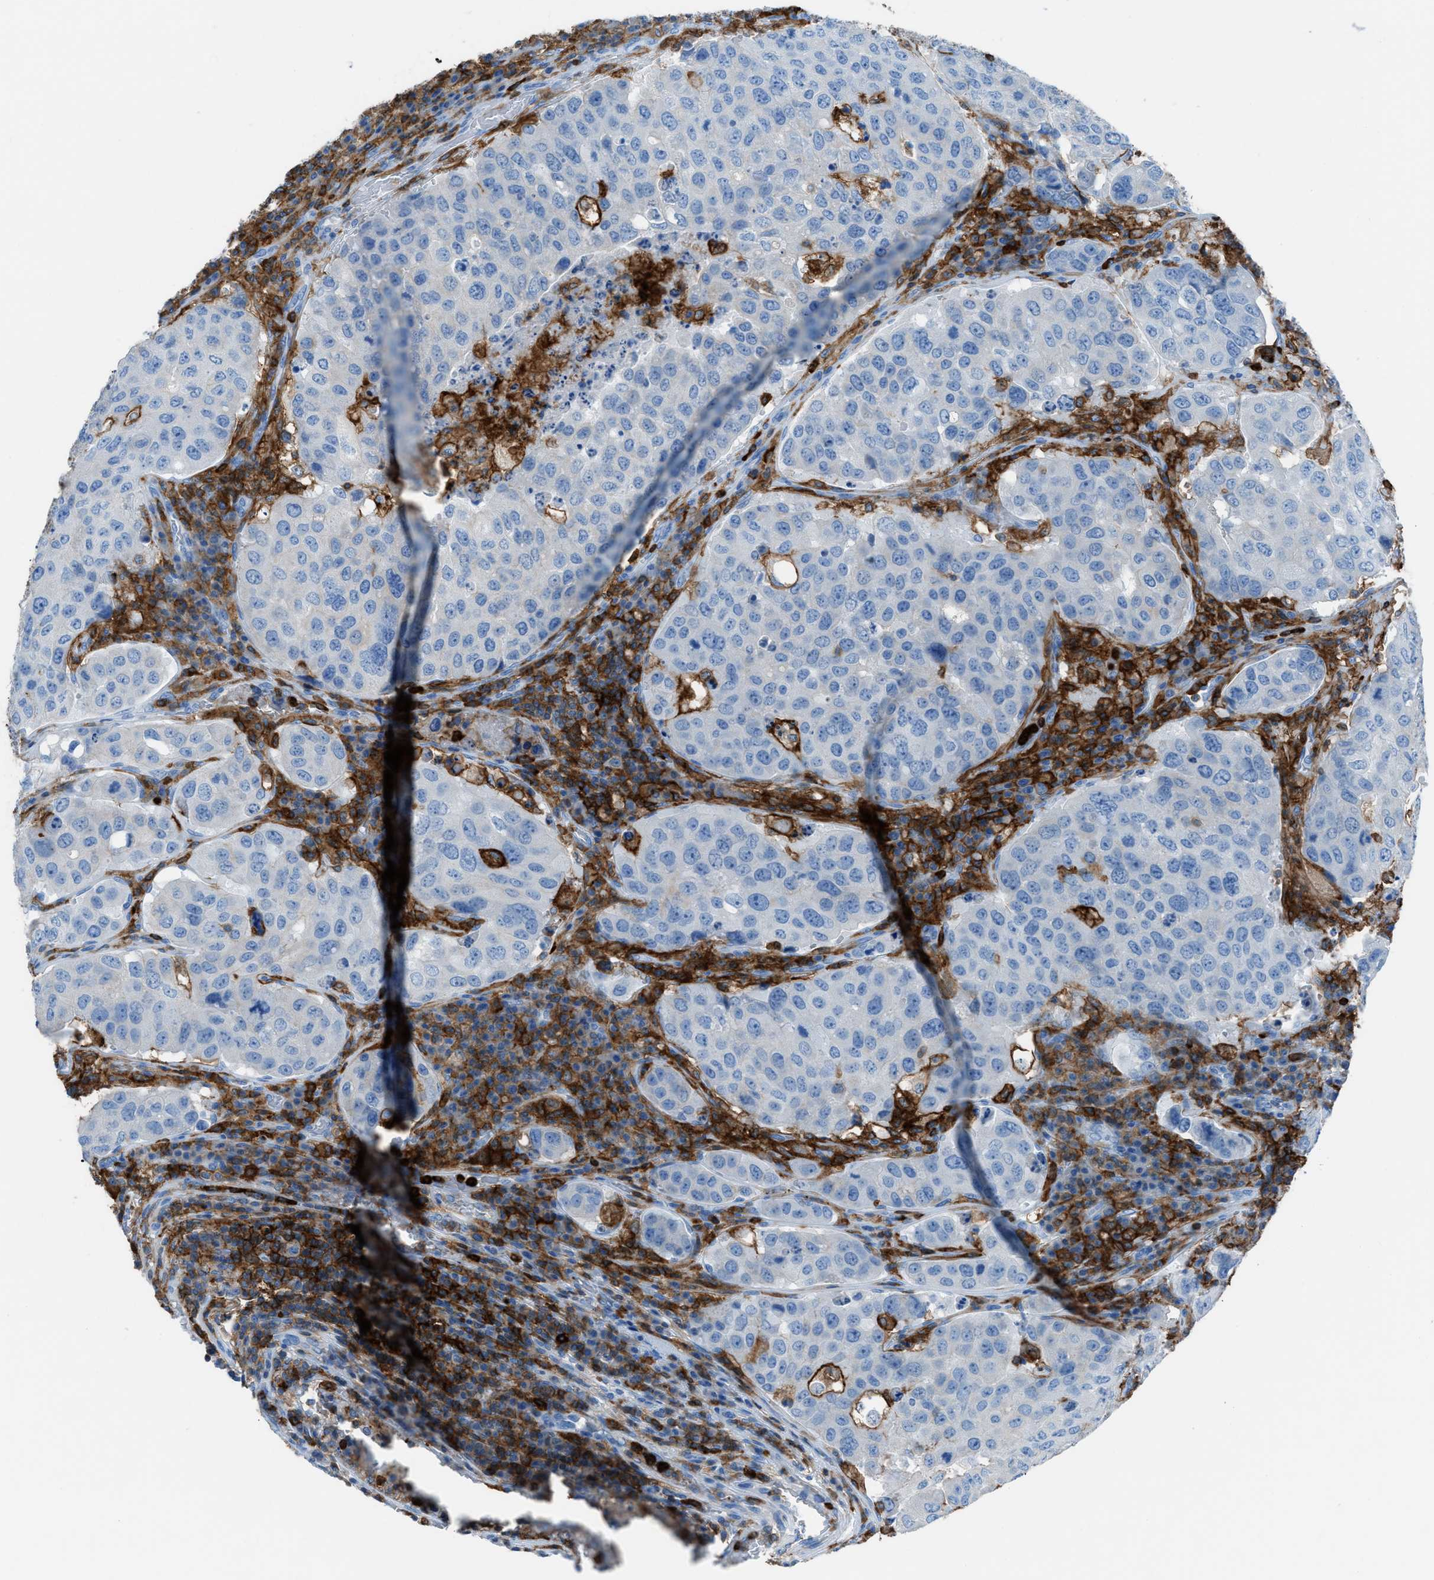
{"staining": {"intensity": "negative", "quantity": "none", "location": "none"}, "tissue": "urothelial cancer", "cell_type": "Tumor cells", "image_type": "cancer", "snomed": [{"axis": "morphology", "description": "Urothelial carcinoma, High grade"}, {"axis": "topography", "description": "Lymph node"}, {"axis": "topography", "description": "Urinary bladder"}], "caption": "Tumor cells are negative for brown protein staining in urothelial cancer. (DAB (3,3'-diaminobenzidine) immunohistochemistry (IHC) with hematoxylin counter stain).", "gene": "ITGB2", "patient": {"sex": "male", "age": 51}}